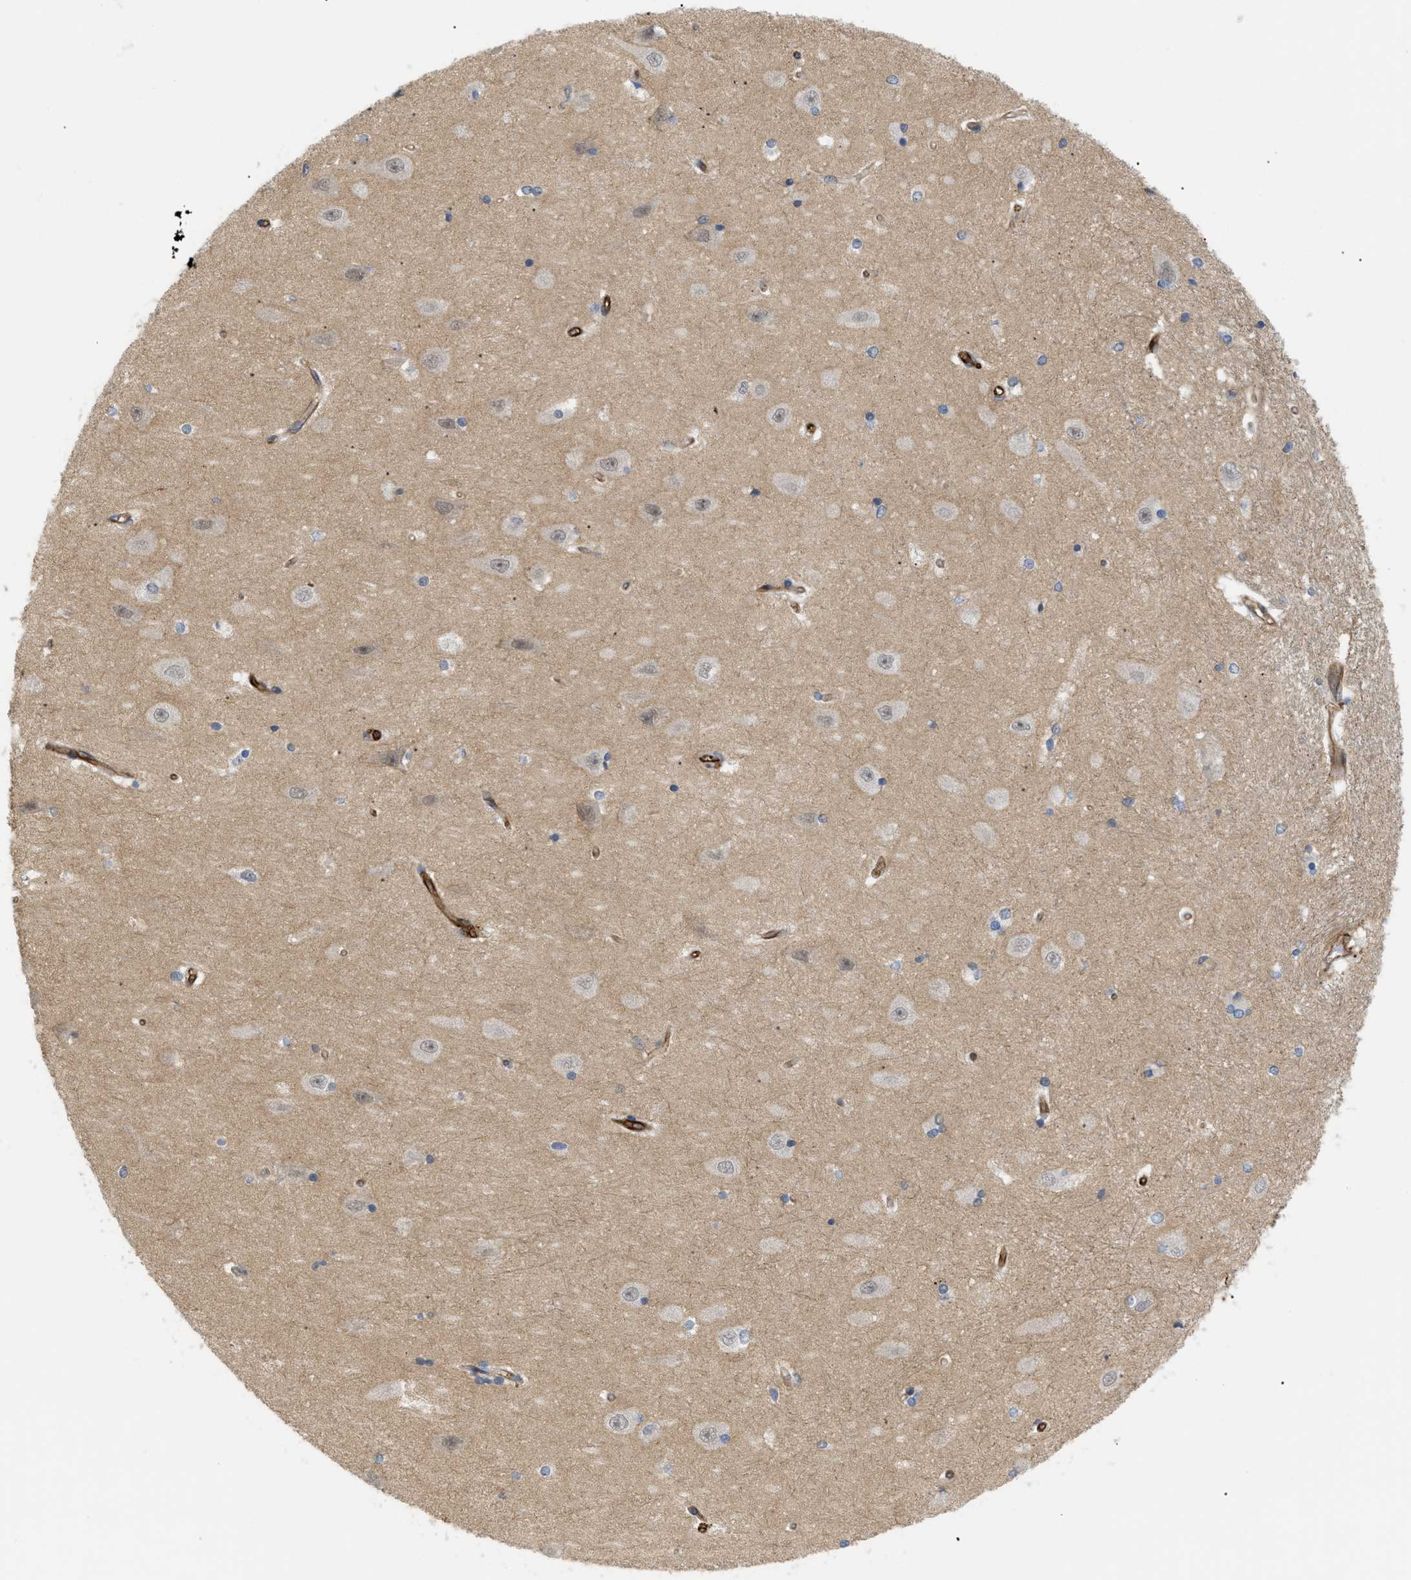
{"staining": {"intensity": "negative", "quantity": "none", "location": "none"}, "tissue": "hippocampus", "cell_type": "Glial cells", "image_type": "normal", "snomed": [{"axis": "morphology", "description": "Normal tissue, NOS"}, {"axis": "topography", "description": "Hippocampus"}], "caption": "An immunohistochemistry image of unremarkable hippocampus is shown. There is no staining in glial cells of hippocampus. (Stains: DAB (3,3'-diaminobenzidine) immunohistochemistry (IHC) with hematoxylin counter stain, Microscopy: brightfield microscopy at high magnification).", "gene": "PALMD", "patient": {"sex": "male", "age": 45}}